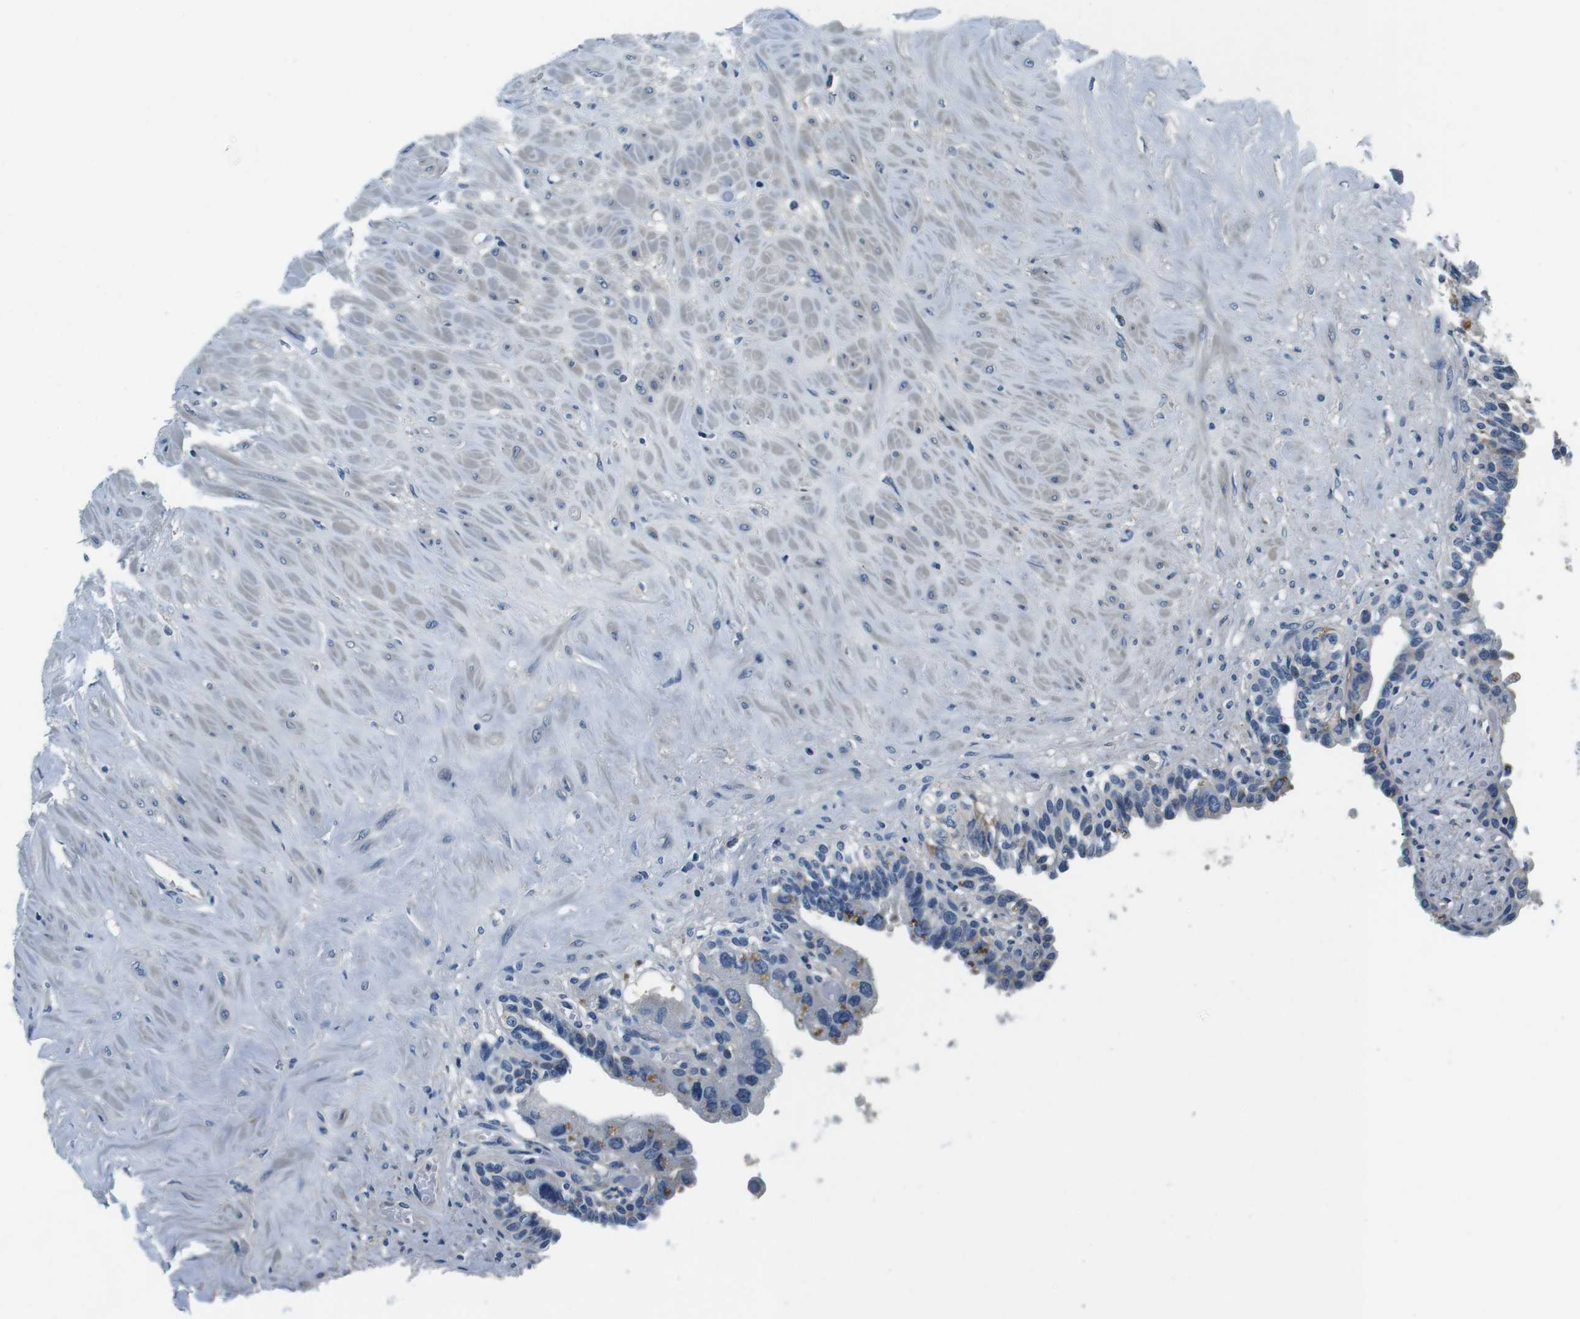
{"staining": {"intensity": "moderate", "quantity": "<25%", "location": "cytoplasmic/membranous"}, "tissue": "seminal vesicle", "cell_type": "Glandular cells", "image_type": "normal", "snomed": [{"axis": "morphology", "description": "Normal tissue, NOS"}, {"axis": "topography", "description": "Seminal veicle"}], "caption": "Moderate cytoplasmic/membranous protein positivity is seen in approximately <25% of glandular cells in seminal vesicle. (DAB (3,3'-diaminobenzidine) = brown stain, brightfield microscopy at high magnification).", "gene": "KCNJ5", "patient": {"sex": "male", "age": 63}}